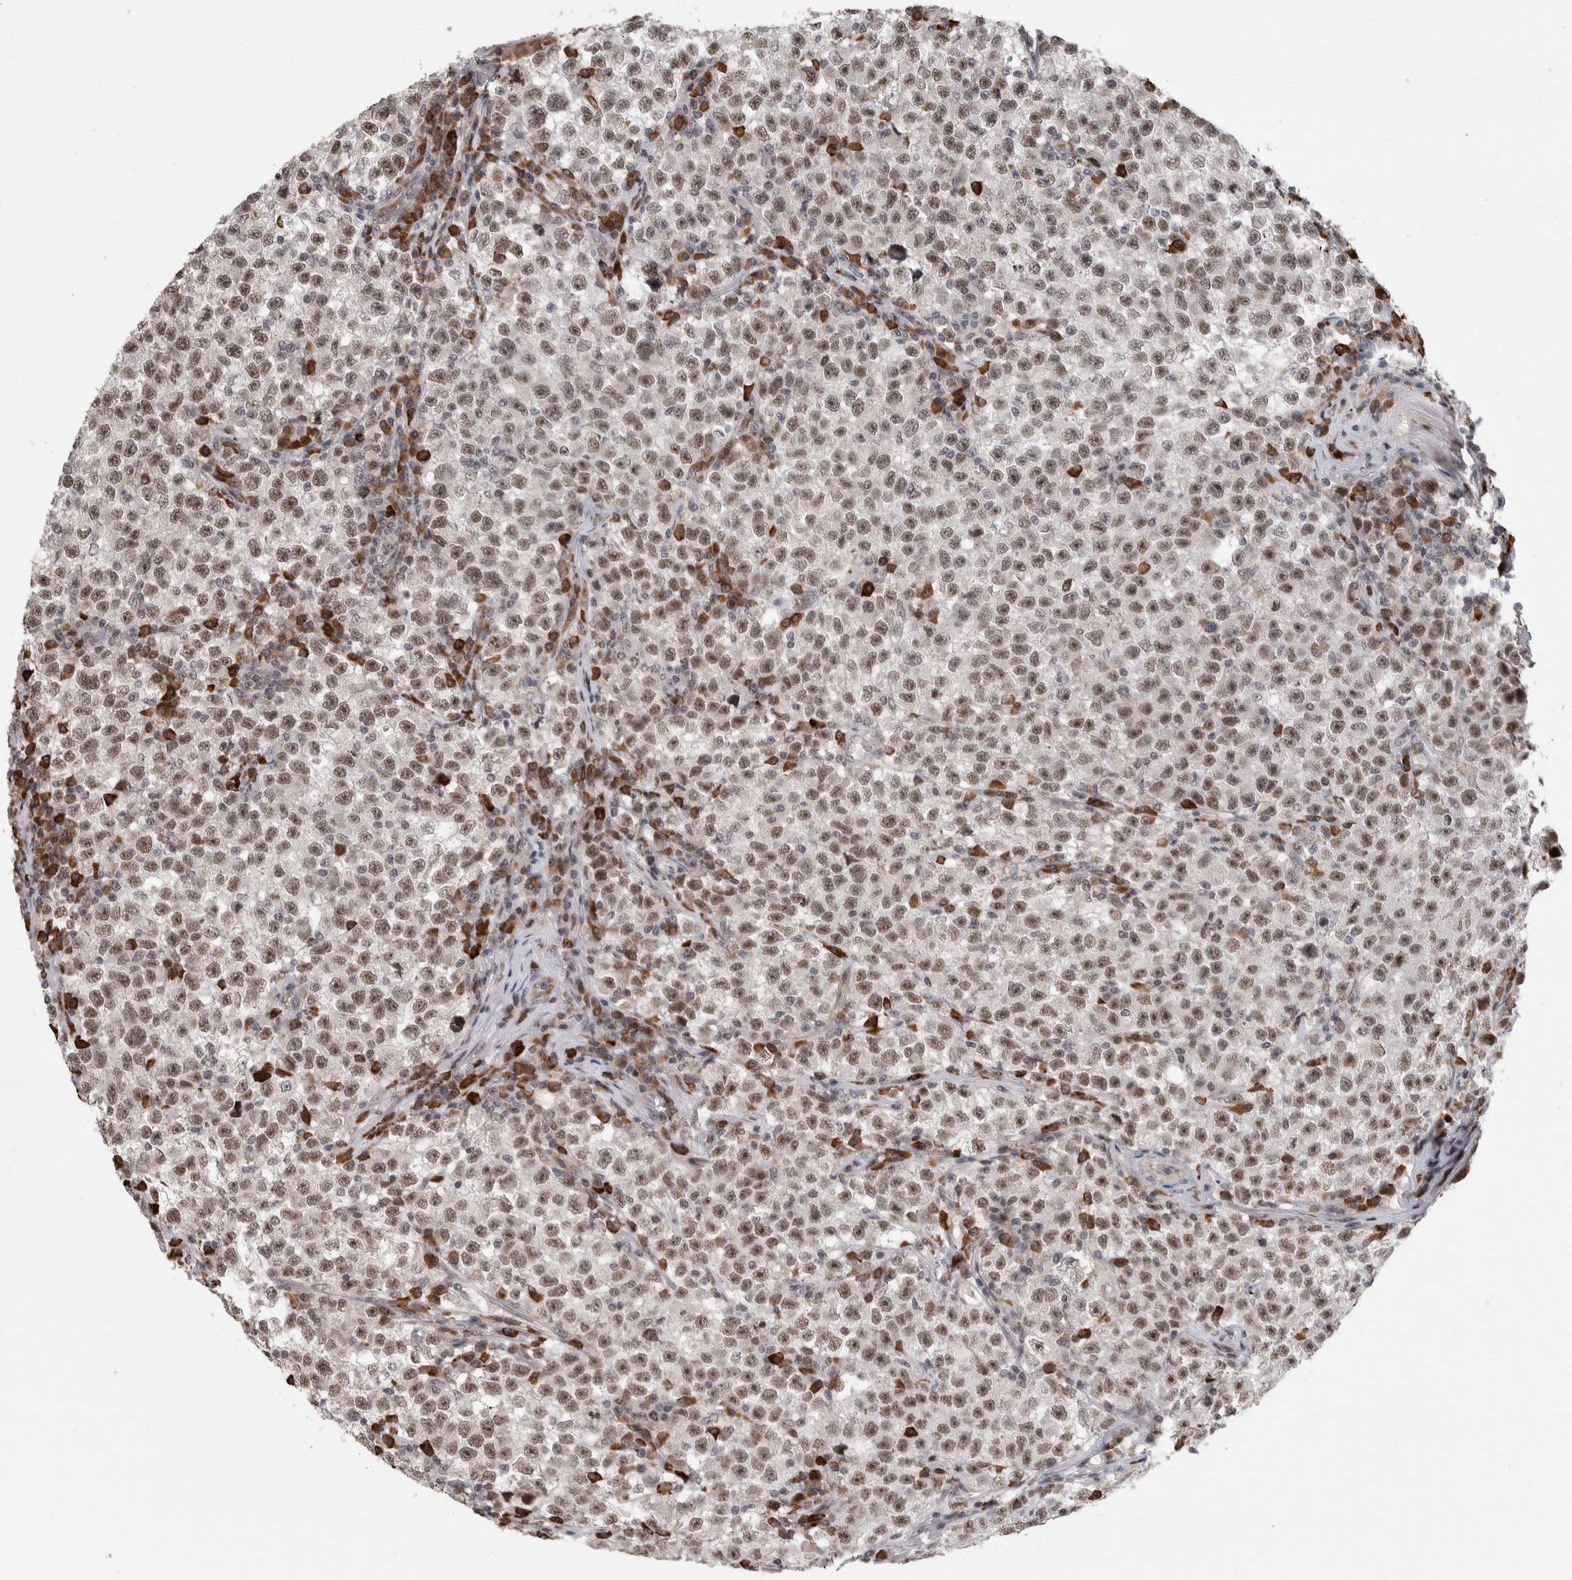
{"staining": {"intensity": "moderate", "quantity": ">75%", "location": "nuclear"}, "tissue": "testis cancer", "cell_type": "Tumor cells", "image_type": "cancer", "snomed": [{"axis": "morphology", "description": "Seminoma, NOS"}, {"axis": "topography", "description": "Testis"}], "caption": "There is medium levels of moderate nuclear staining in tumor cells of testis seminoma, as demonstrated by immunohistochemical staining (brown color).", "gene": "ZNF592", "patient": {"sex": "male", "age": 22}}